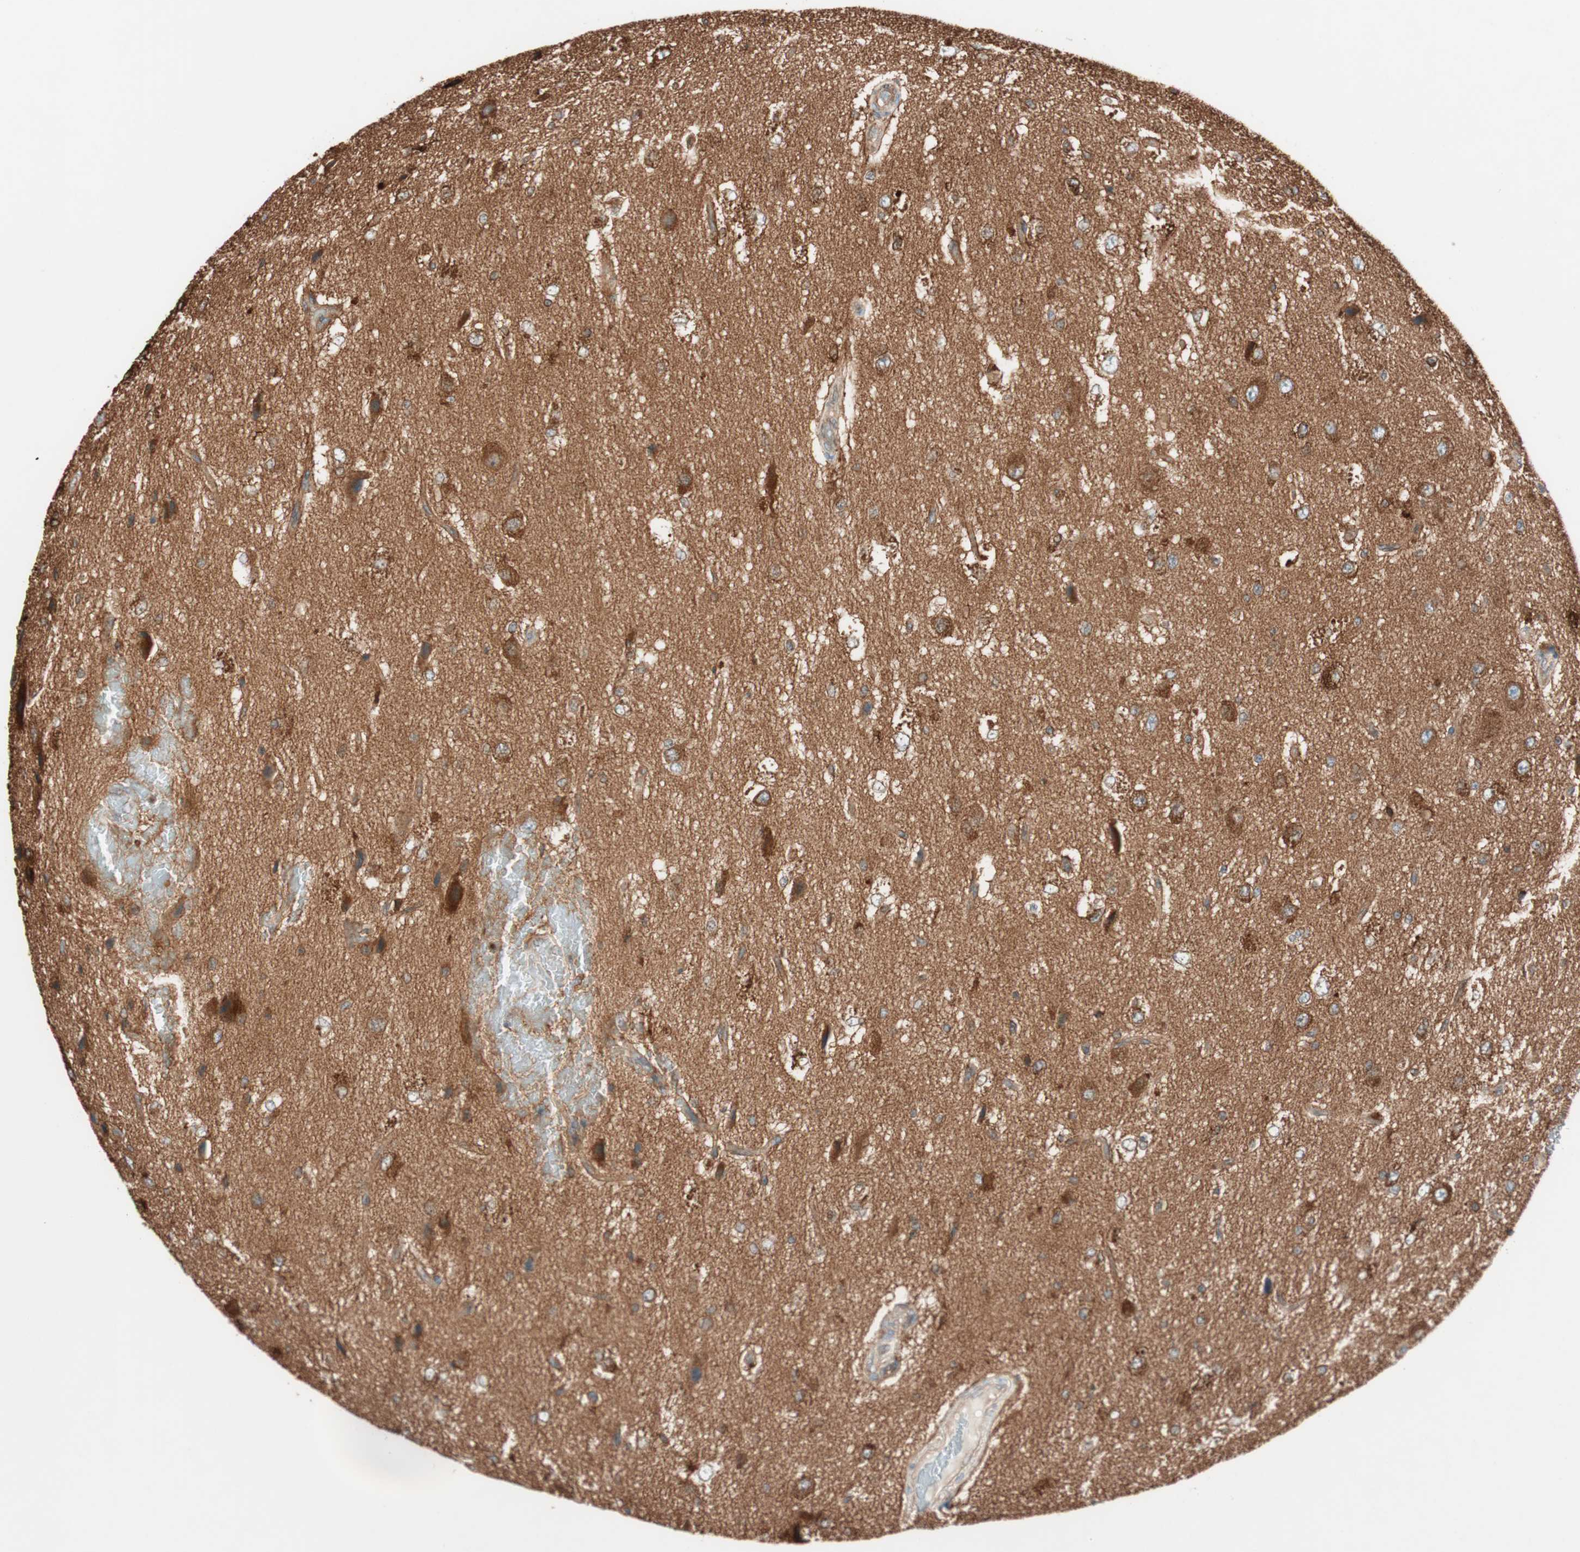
{"staining": {"intensity": "strong", "quantity": ">75%", "location": "cytoplasmic/membranous"}, "tissue": "glioma", "cell_type": "Tumor cells", "image_type": "cancer", "snomed": [{"axis": "morphology", "description": "Glioma, malignant, High grade"}, {"axis": "topography", "description": "pancreas cauda"}], "caption": "This histopathology image reveals immunohistochemistry staining of human glioma, with high strong cytoplasmic/membranous staining in approximately >75% of tumor cells.", "gene": "RAB5A", "patient": {"sex": "male", "age": 60}}